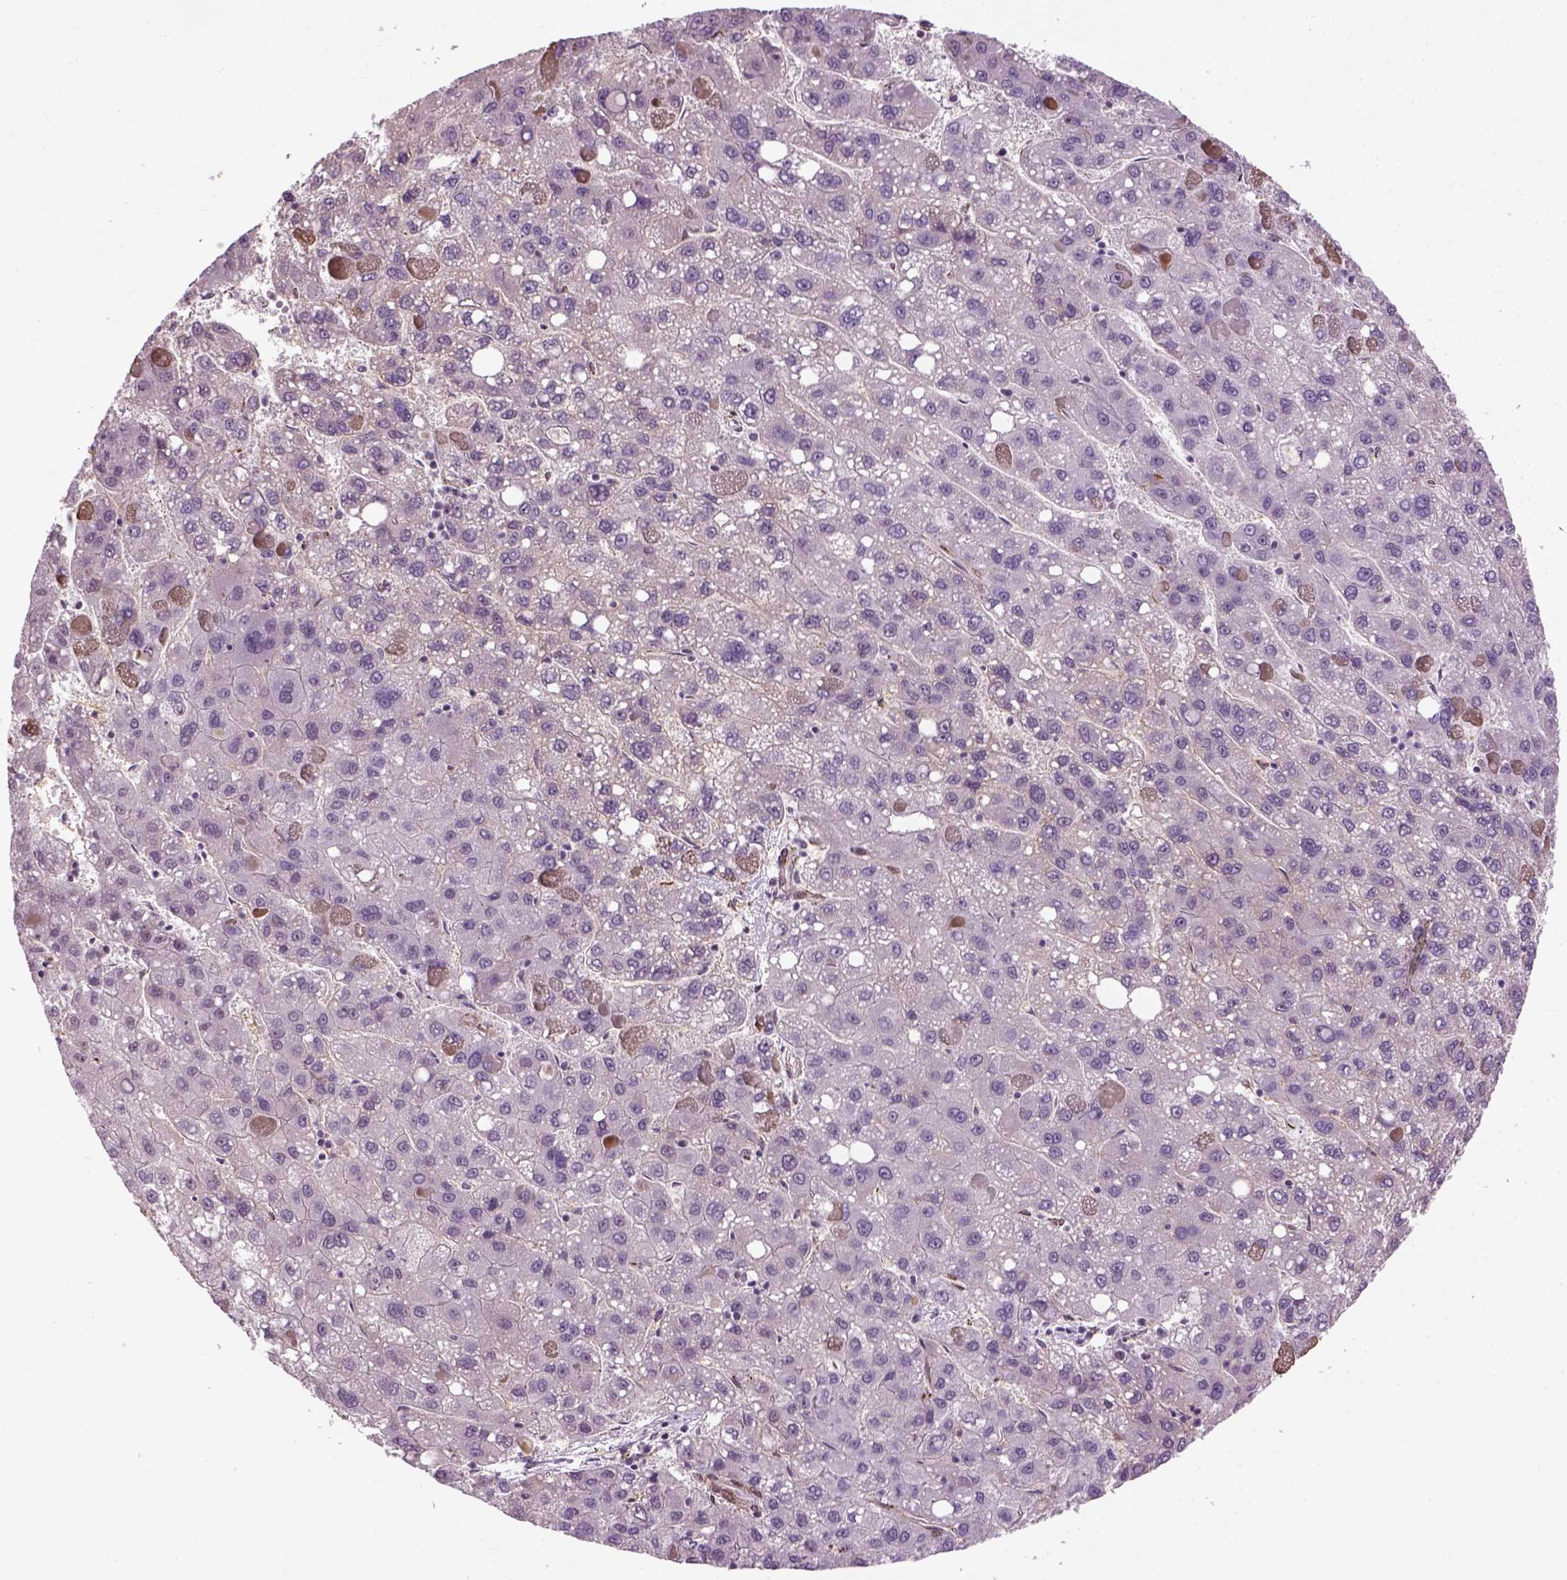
{"staining": {"intensity": "negative", "quantity": "none", "location": "none"}, "tissue": "liver cancer", "cell_type": "Tumor cells", "image_type": "cancer", "snomed": [{"axis": "morphology", "description": "Carcinoma, Hepatocellular, NOS"}, {"axis": "topography", "description": "Liver"}], "caption": "Immunohistochemistry (IHC) histopathology image of human hepatocellular carcinoma (liver) stained for a protein (brown), which exhibits no expression in tumor cells.", "gene": "XK", "patient": {"sex": "female", "age": 82}}